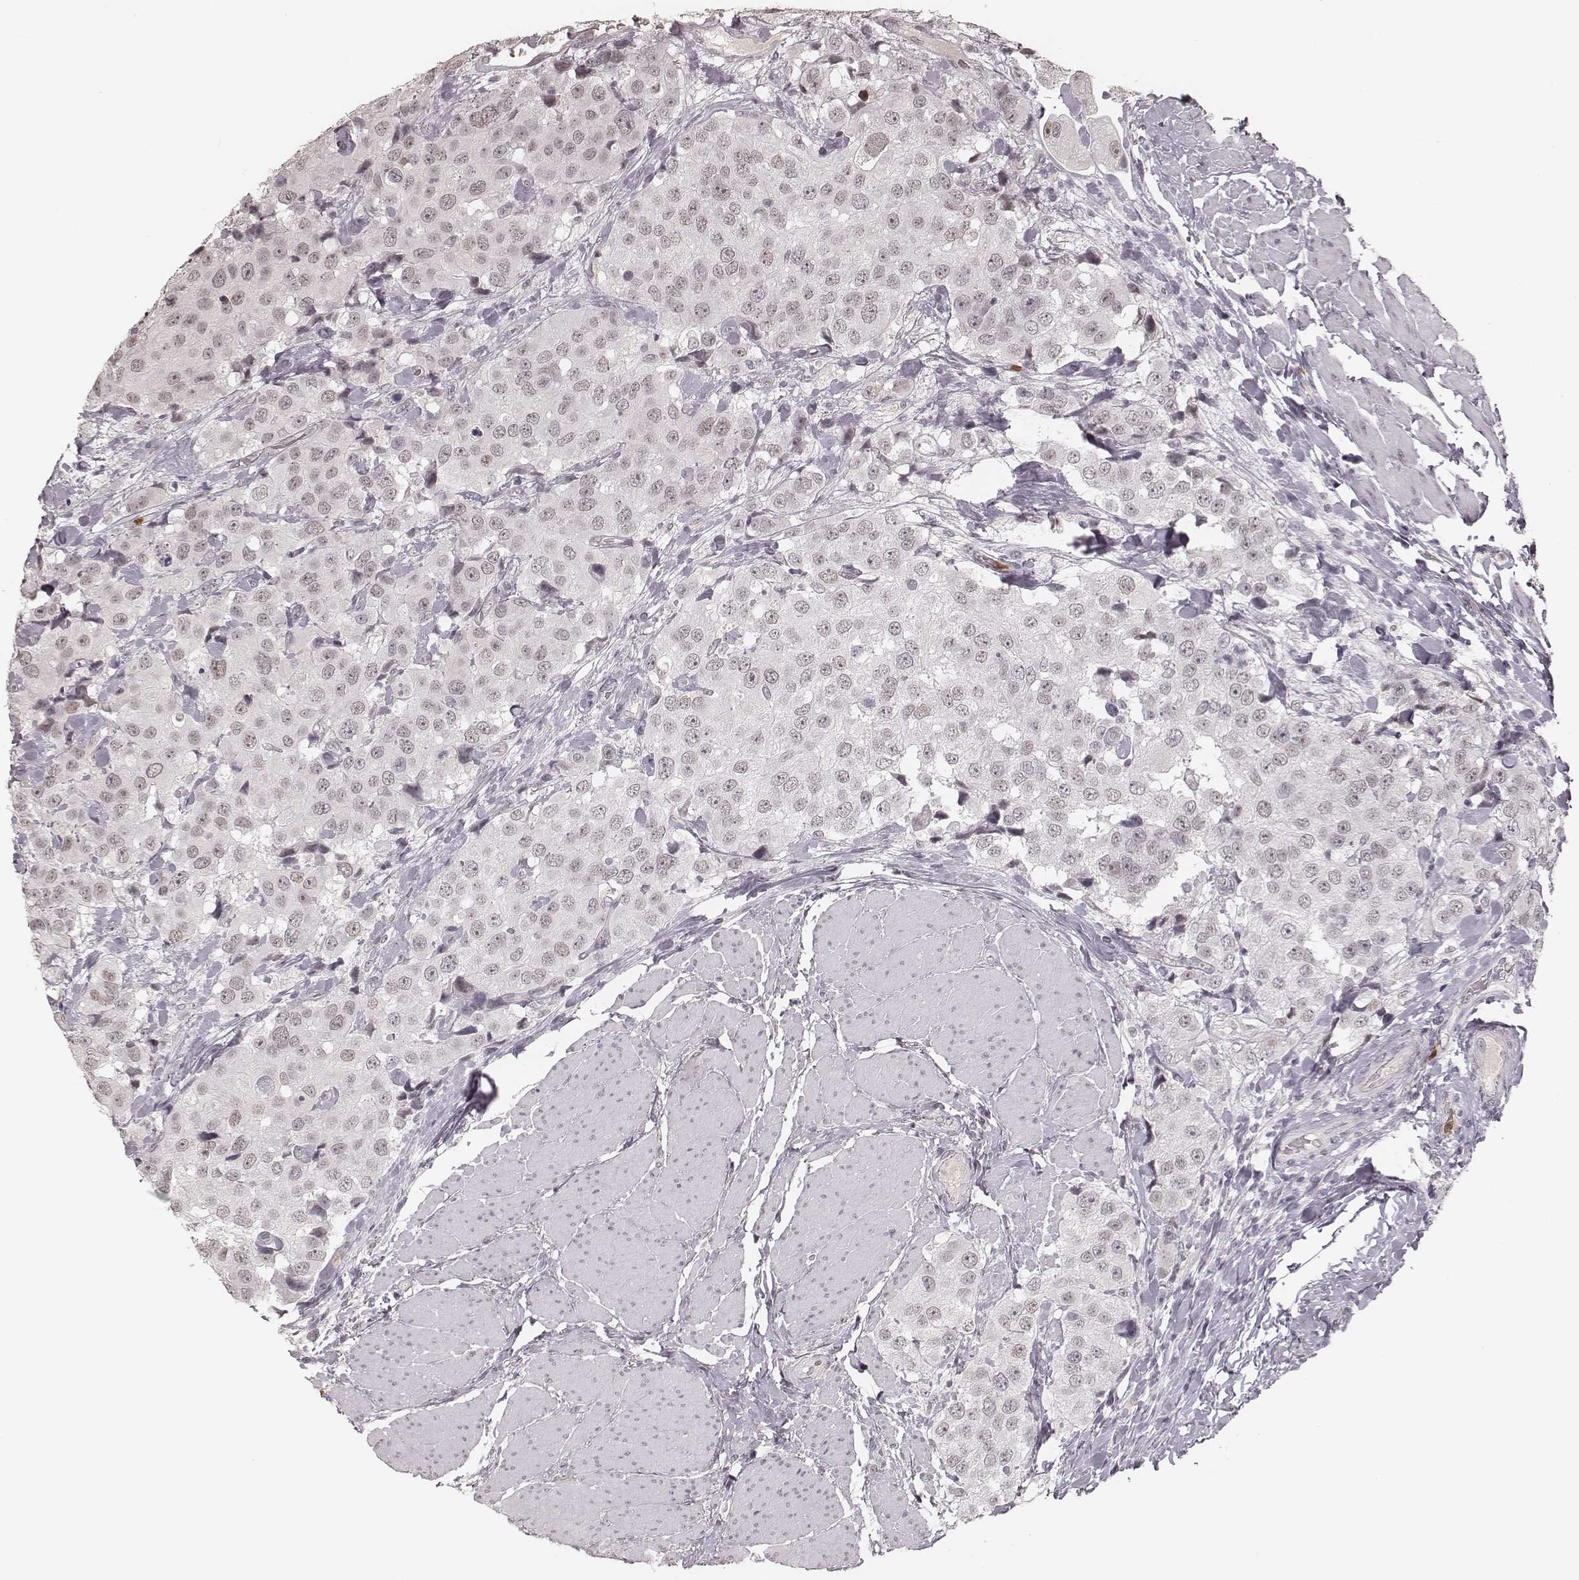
{"staining": {"intensity": "negative", "quantity": "none", "location": "none"}, "tissue": "urothelial cancer", "cell_type": "Tumor cells", "image_type": "cancer", "snomed": [{"axis": "morphology", "description": "Urothelial carcinoma, High grade"}, {"axis": "topography", "description": "Urinary bladder"}], "caption": "The image demonstrates no staining of tumor cells in high-grade urothelial carcinoma.", "gene": "KITLG", "patient": {"sex": "female", "age": 64}}